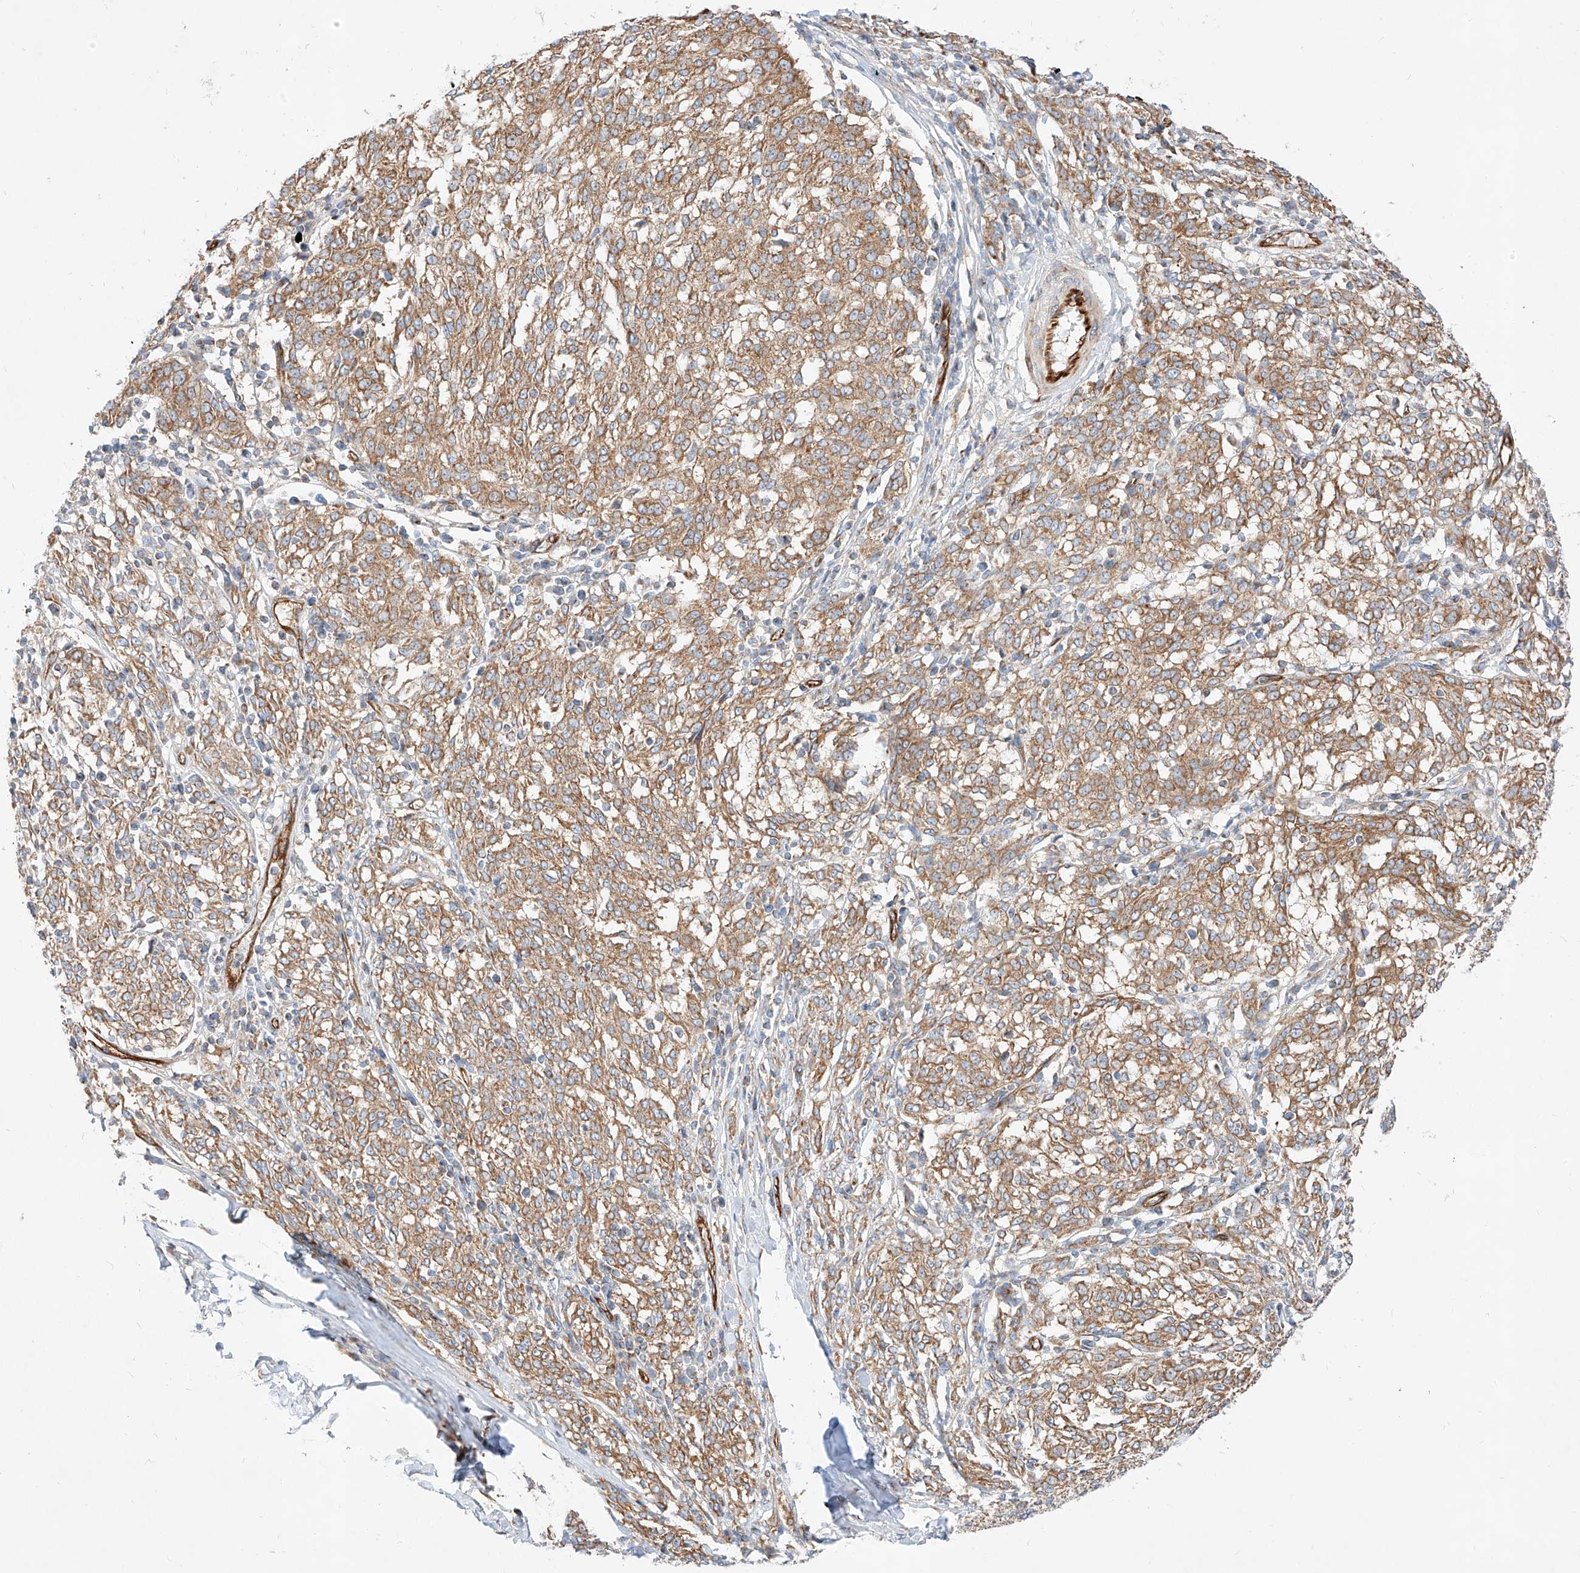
{"staining": {"intensity": "moderate", "quantity": ">75%", "location": "cytoplasmic/membranous"}, "tissue": "melanoma", "cell_type": "Tumor cells", "image_type": "cancer", "snomed": [{"axis": "morphology", "description": "Malignant melanoma, NOS"}, {"axis": "topography", "description": "Skin"}], "caption": "A brown stain highlights moderate cytoplasmic/membranous staining of a protein in melanoma tumor cells. (brown staining indicates protein expression, while blue staining denotes nuclei).", "gene": "CSGALNACT2", "patient": {"sex": "female", "age": 72}}